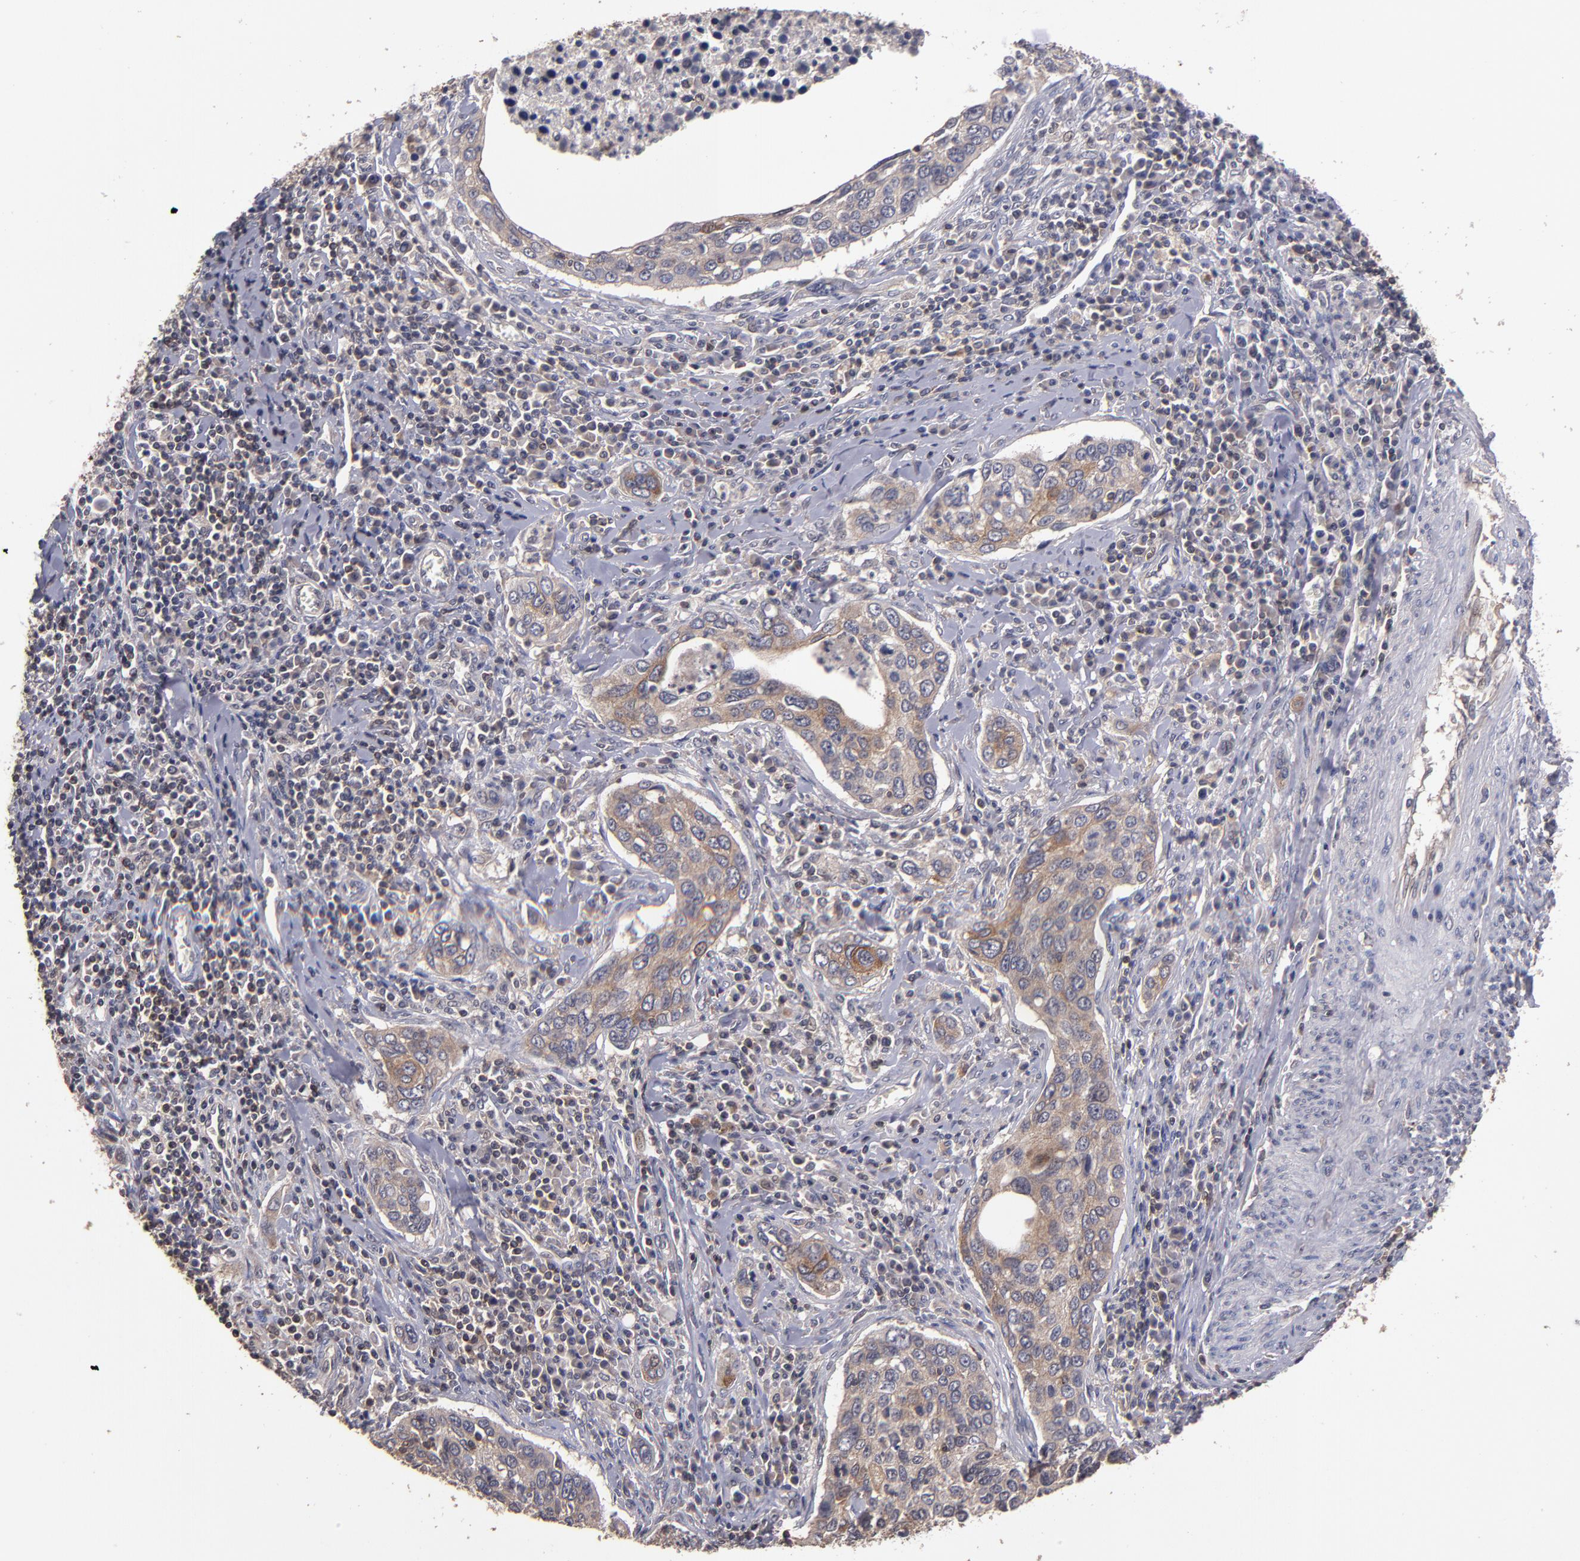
{"staining": {"intensity": "moderate", "quantity": "25%-75%", "location": "cytoplasmic/membranous"}, "tissue": "cervical cancer", "cell_type": "Tumor cells", "image_type": "cancer", "snomed": [{"axis": "morphology", "description": "Squamous cell carcinoma, NOS"}, {"axis": "topography", "description": "Cervix"}], "caption": "The photomicrograph exhibits staining of cervical cancer (squamous cell carcinoma), revealing moderate cytoplasmic/membranous protein positivity (brown color) within tumor cells.", "gene": "NF2", "patient": {"sex": "female", "age": 53}}